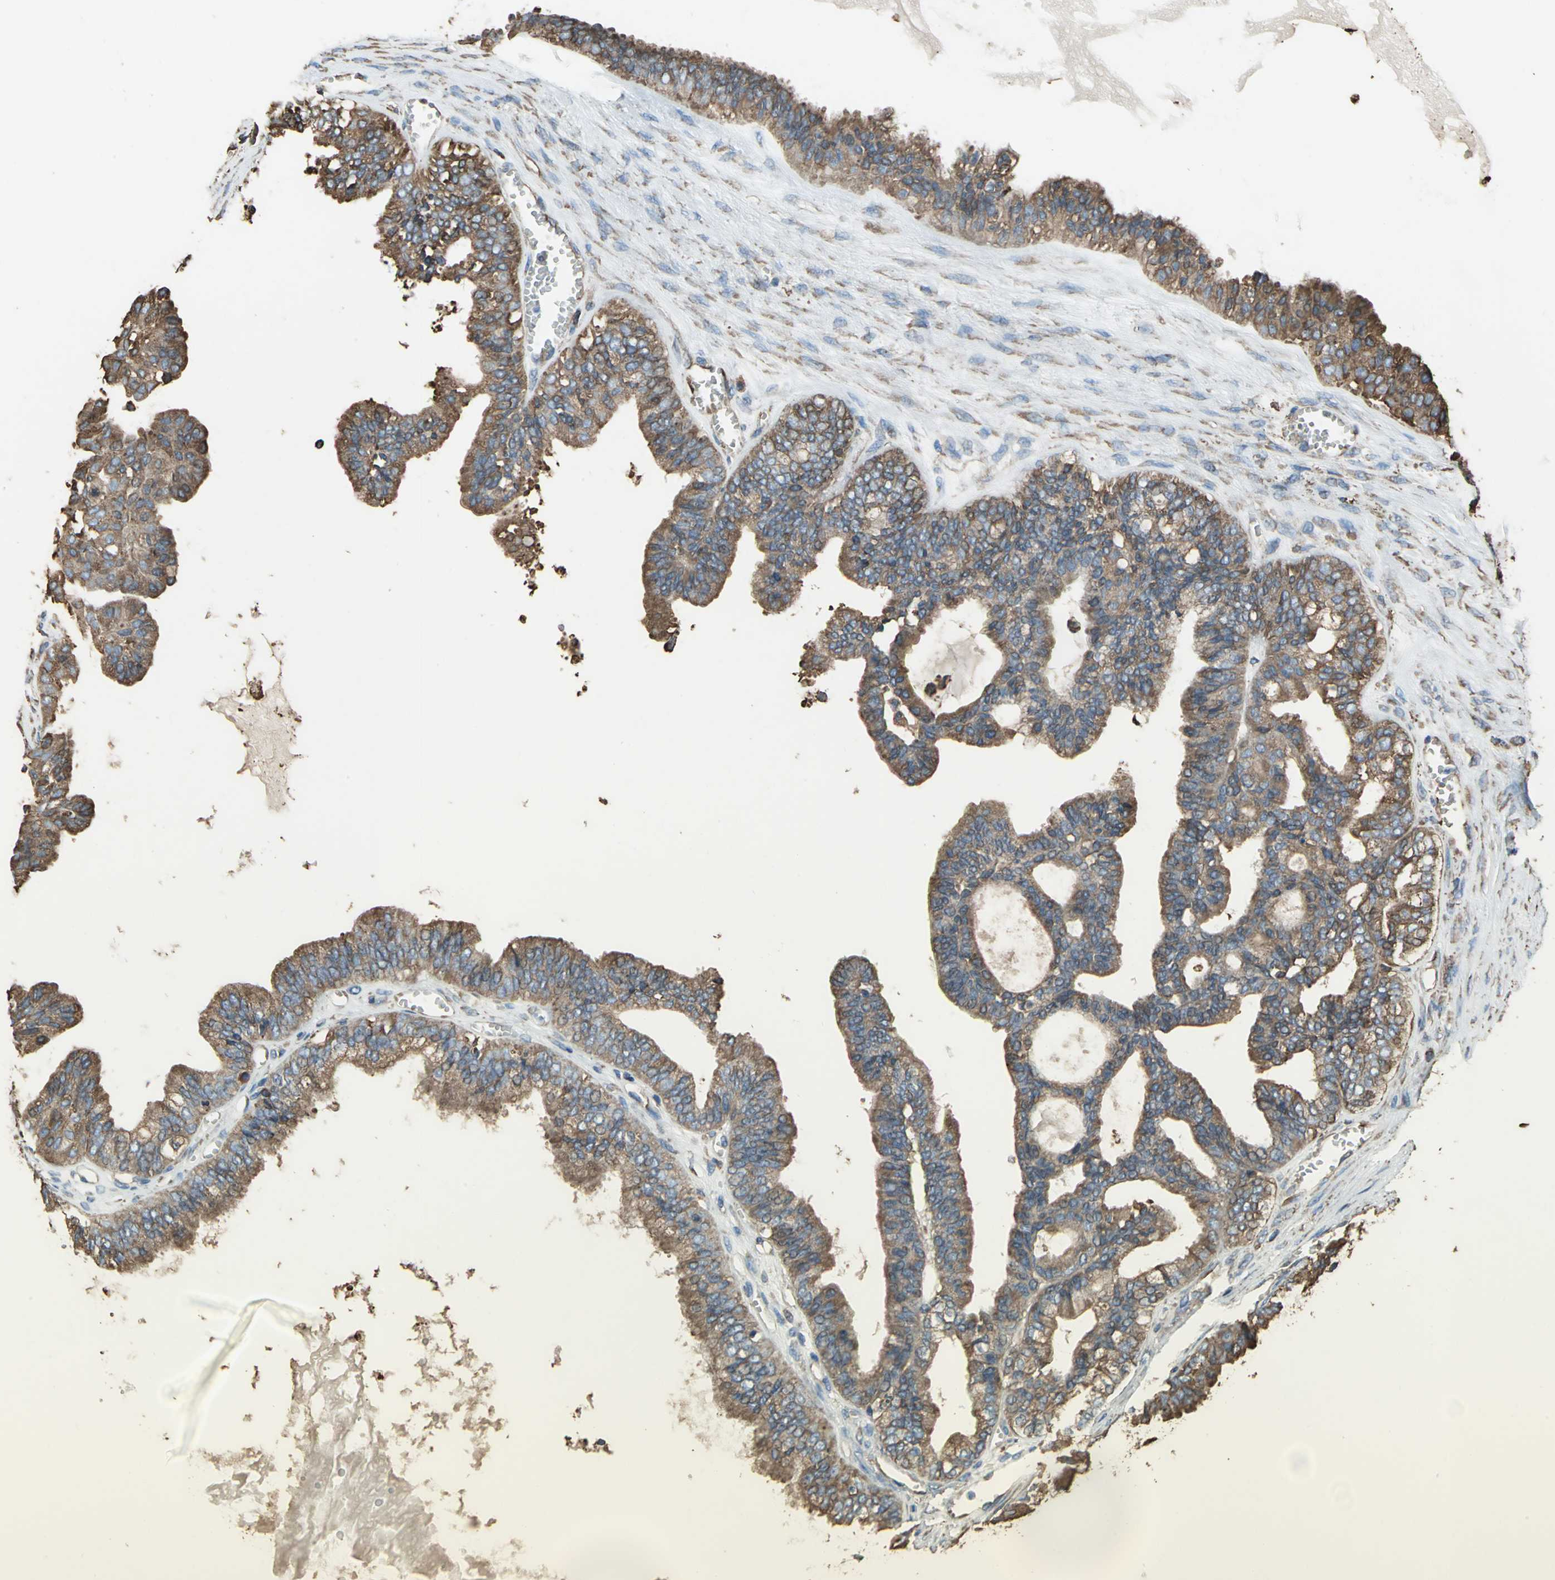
{"staining": {"intensity": "strong", "quantity": ">75%", "location": "cytoplasmic/membranous"}, "tissue": "ovarian cancer", "cell_type": "Tumor cells", "image_type": "cancer", "snomed": [{"axis": "morphology", "description": "Carcinoma, NOS"}, {"axis": "morphology", "description": "Carcinoma, endometroid"}, {"axis": "topography", "description": "Ovary"}], "caption": "This histopathology image shows ovarian cancer (endometroid carcinoma) stained with immunohistochemistry (IHC) to label a protein in brown. The cytoplasmic/membranous of tumor cells show strong positivity for the protein. Nuclei are counter-stained blue.", "gene": "GPANK1", "patient": {"sex": "female", "age": 50}}